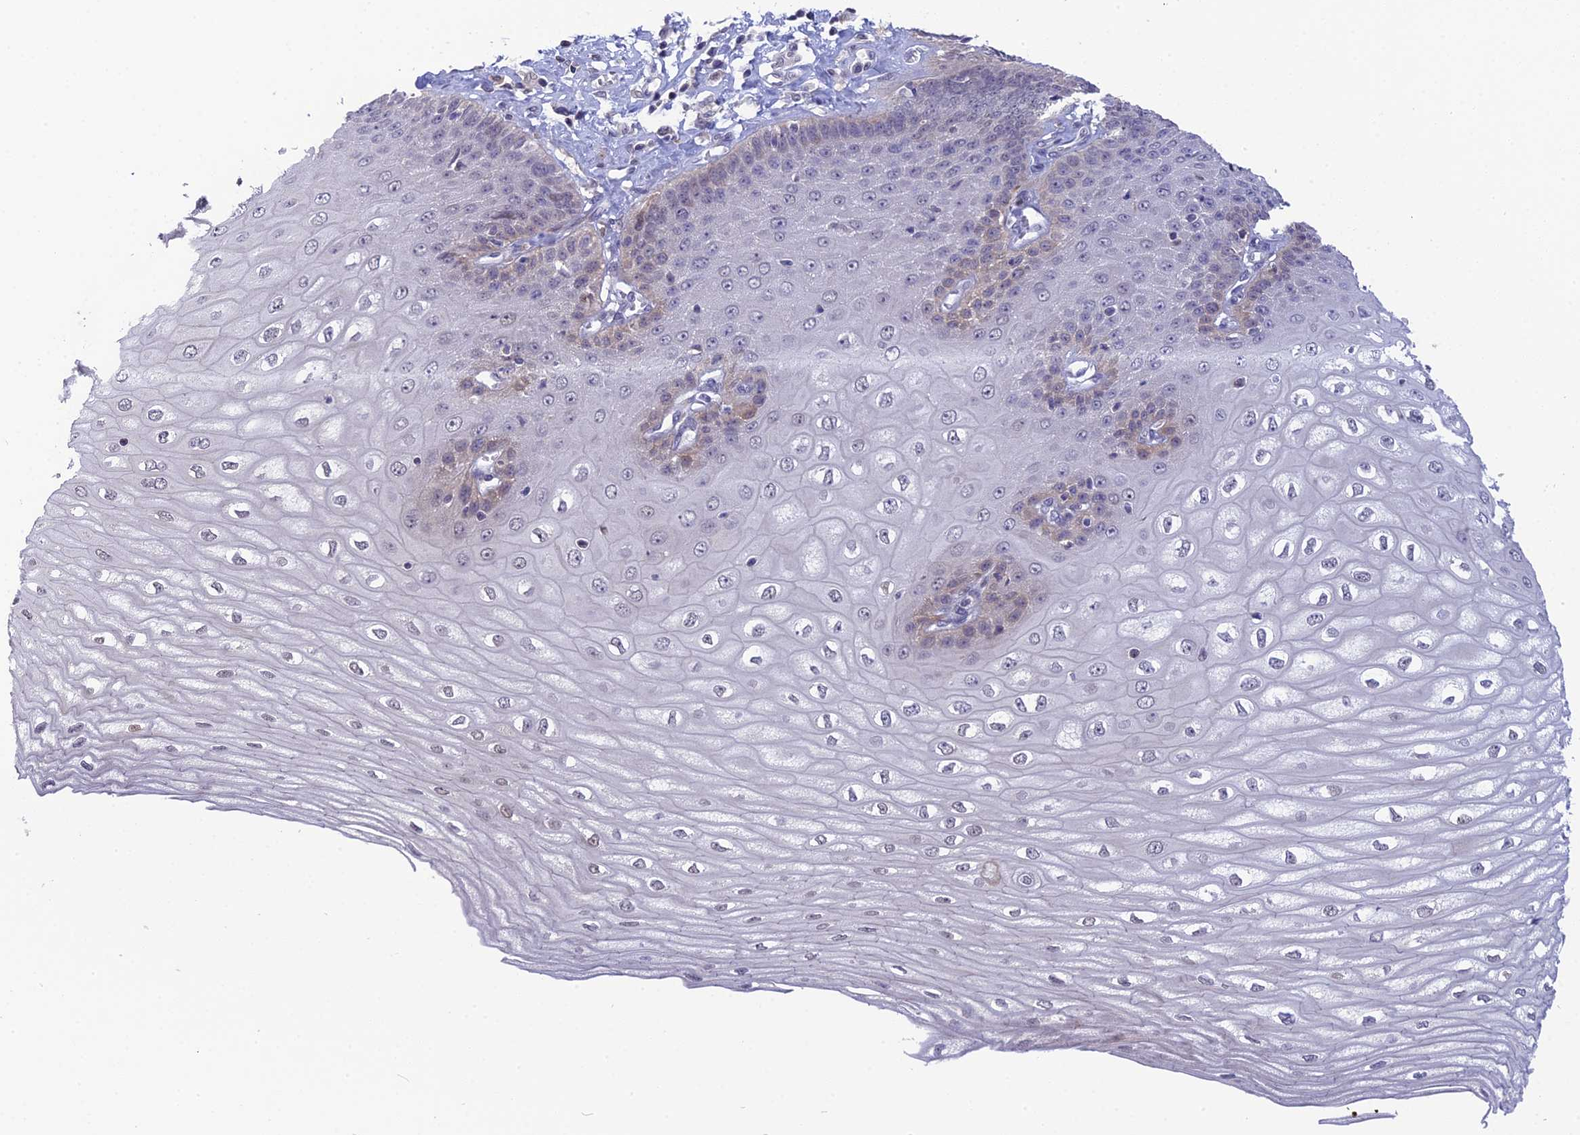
{"staining": {"intensity": "moderate", "quantity": "<25%", "location": "cytoplasmic/membranous,nuclear"}, "tissue": "esophagus", "cell_type": "Squamous epithelial cells", "image_type": "normal", "snomed": [{"axis": "morphology", "description": "Normal tissue, NOS"}, {"axis": "topography", "description": "Esophagus"}], "caption": "Normal esophagus exhibits moderate cytoplasmic/membranous,nuclear expression in approximately <25% of squamous epithelial cells The staining was performed using DAB to visualize the protein expression in brown, while the nuclei were stained in blue with hematoxylin (Magnification: 20x)..", "gene": "KCTD14", "patient": {"sex": "male", "age": 60}}